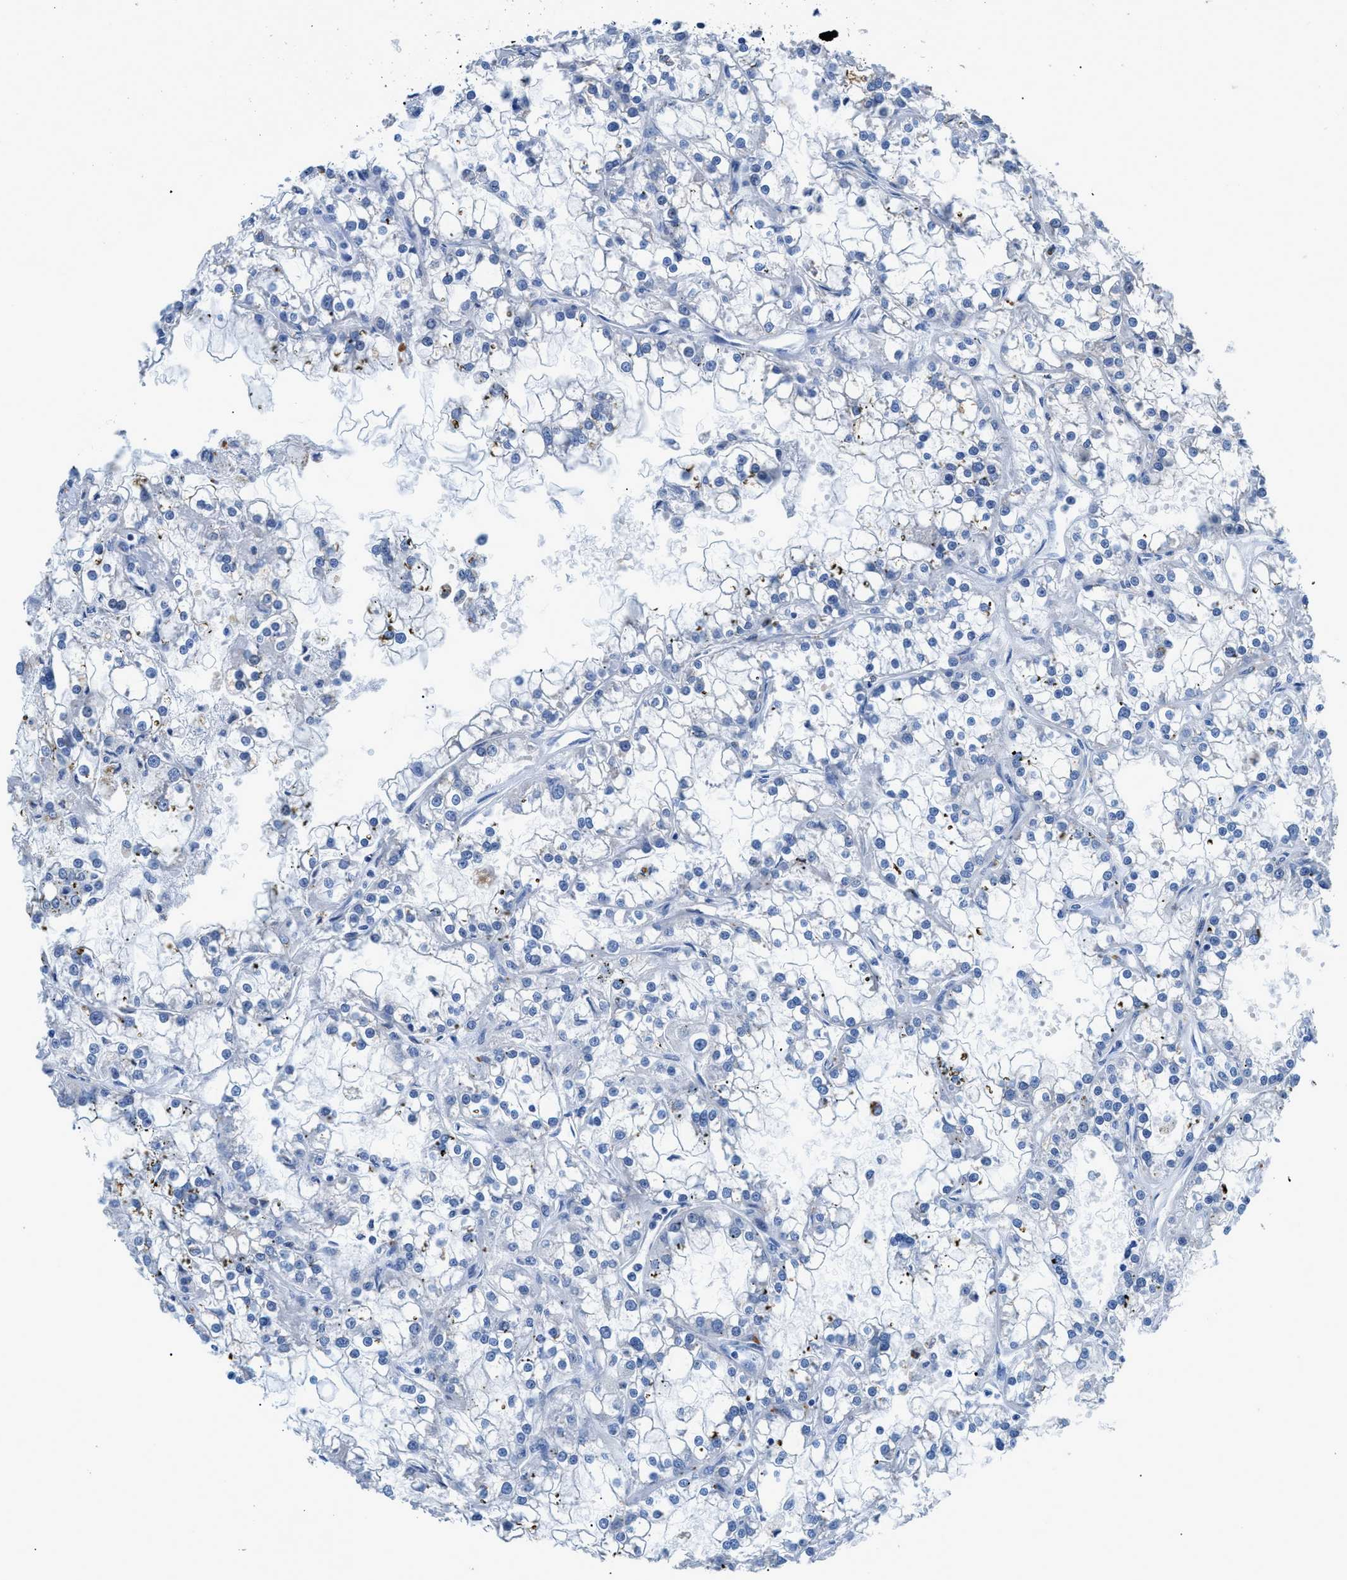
{"staining": {"intensity": "negative", "quantity": "none", "location": "none"}, "tissue": "renal cancer", "cell_type": "Tumor cells", "image_type": "cancer", "snomed": [{"axis": "morphology", "description": "Adenocarcinoma, NOS"}, {"axis": "topography", "description": "Kidney"}], "caption": "There is no significant expression in tumor cells of renal cancer.", "gene": "UAP1", "patient": {"sex": "female", "age": 52}}